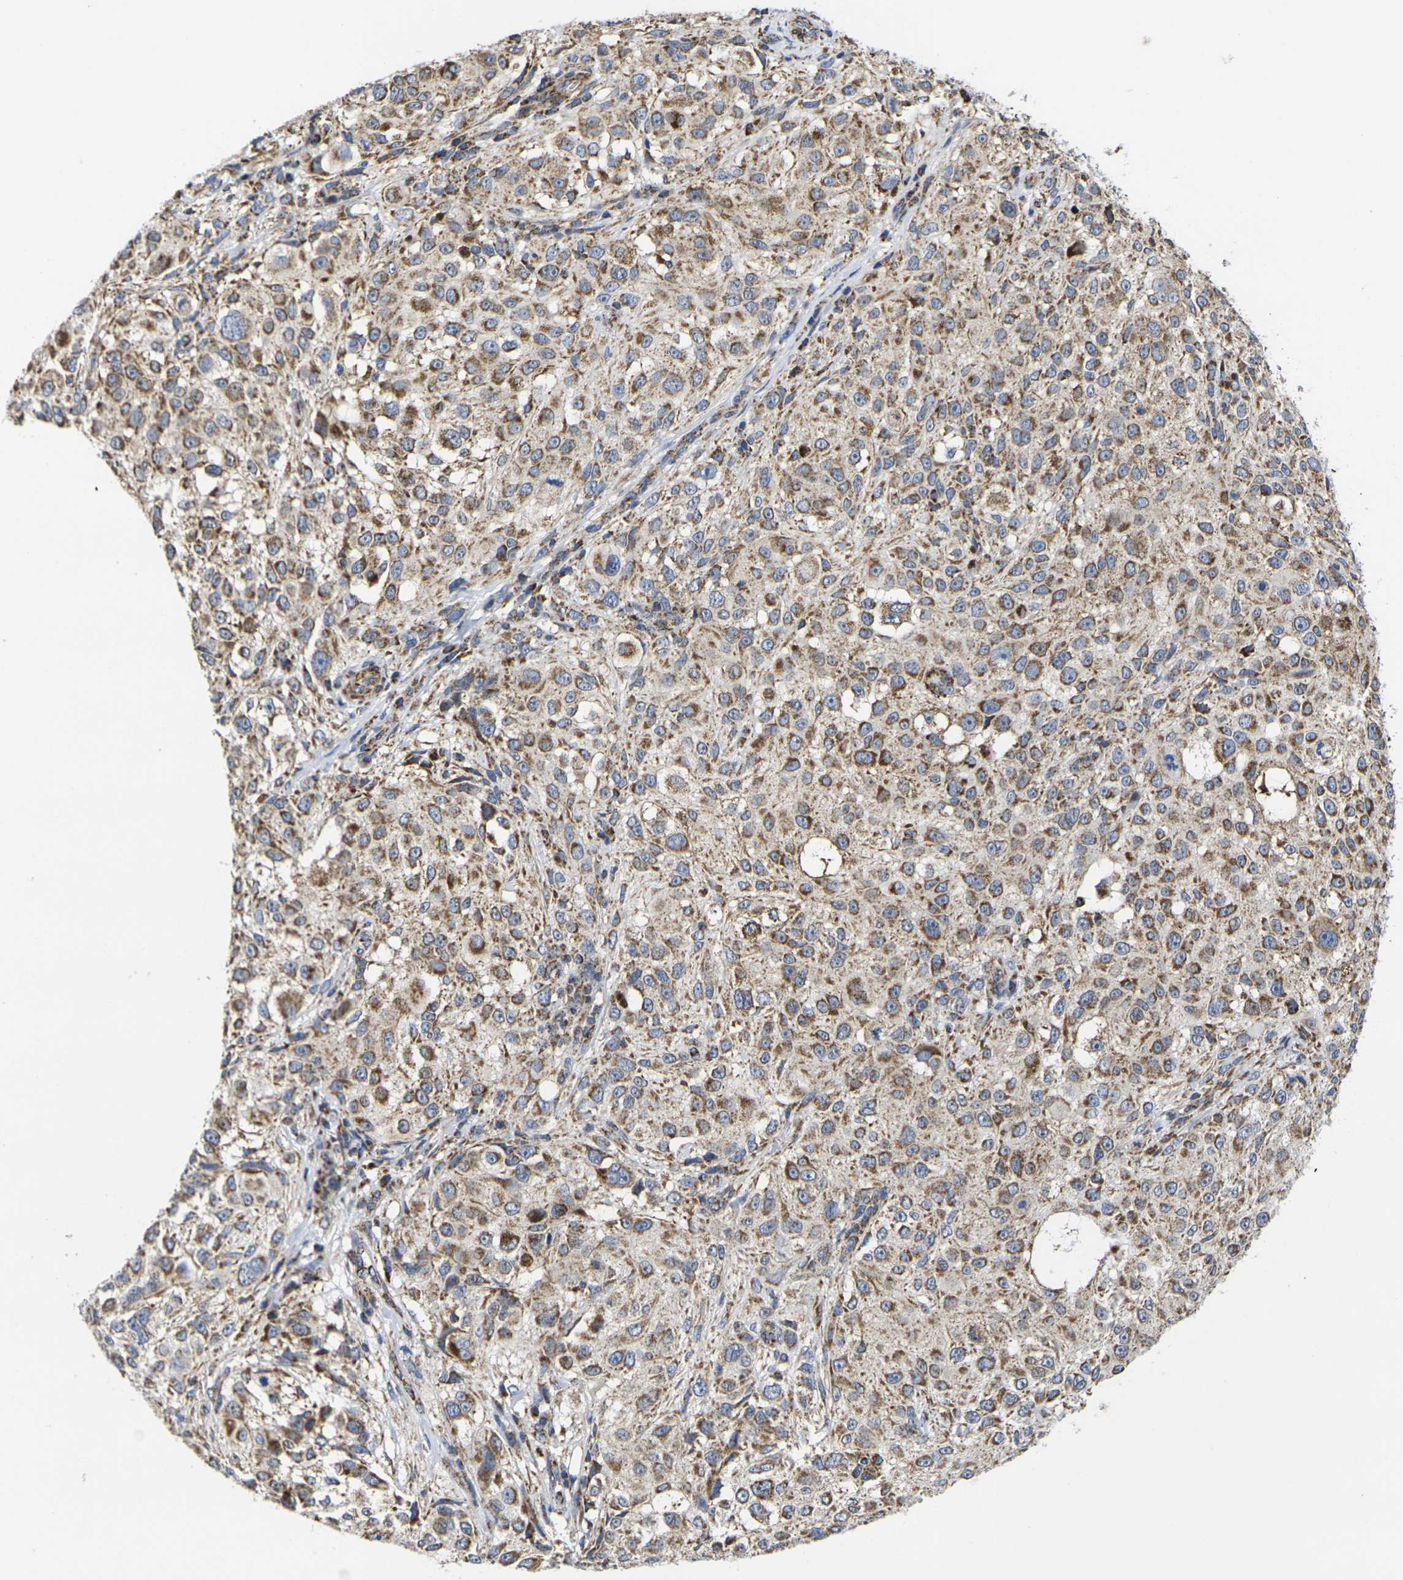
{"staining": {"intensity": "strong", "quantity": "25%-75%", "location": "cytoplasmic/membranous"}, "tissue": "melanoma", "cell_type": "Tumor cells", "image_type": "cancer", "snomed": [{"axis": "morphology", "description": "Necrosis, NOS"}, {"axis": "morphology", "description": "Malignant melanoma, NOS"}, {"axis": "topography", "description": "Skin"}], "caption": "There is high levels of strong cytoplasmic/membranous staining in tumor cells of malignant melanoma, as demonstrated by immunohistochemical staining (brown color).", "gene": "P2RY11", "patient": {"sex": "female", "age": 87}}